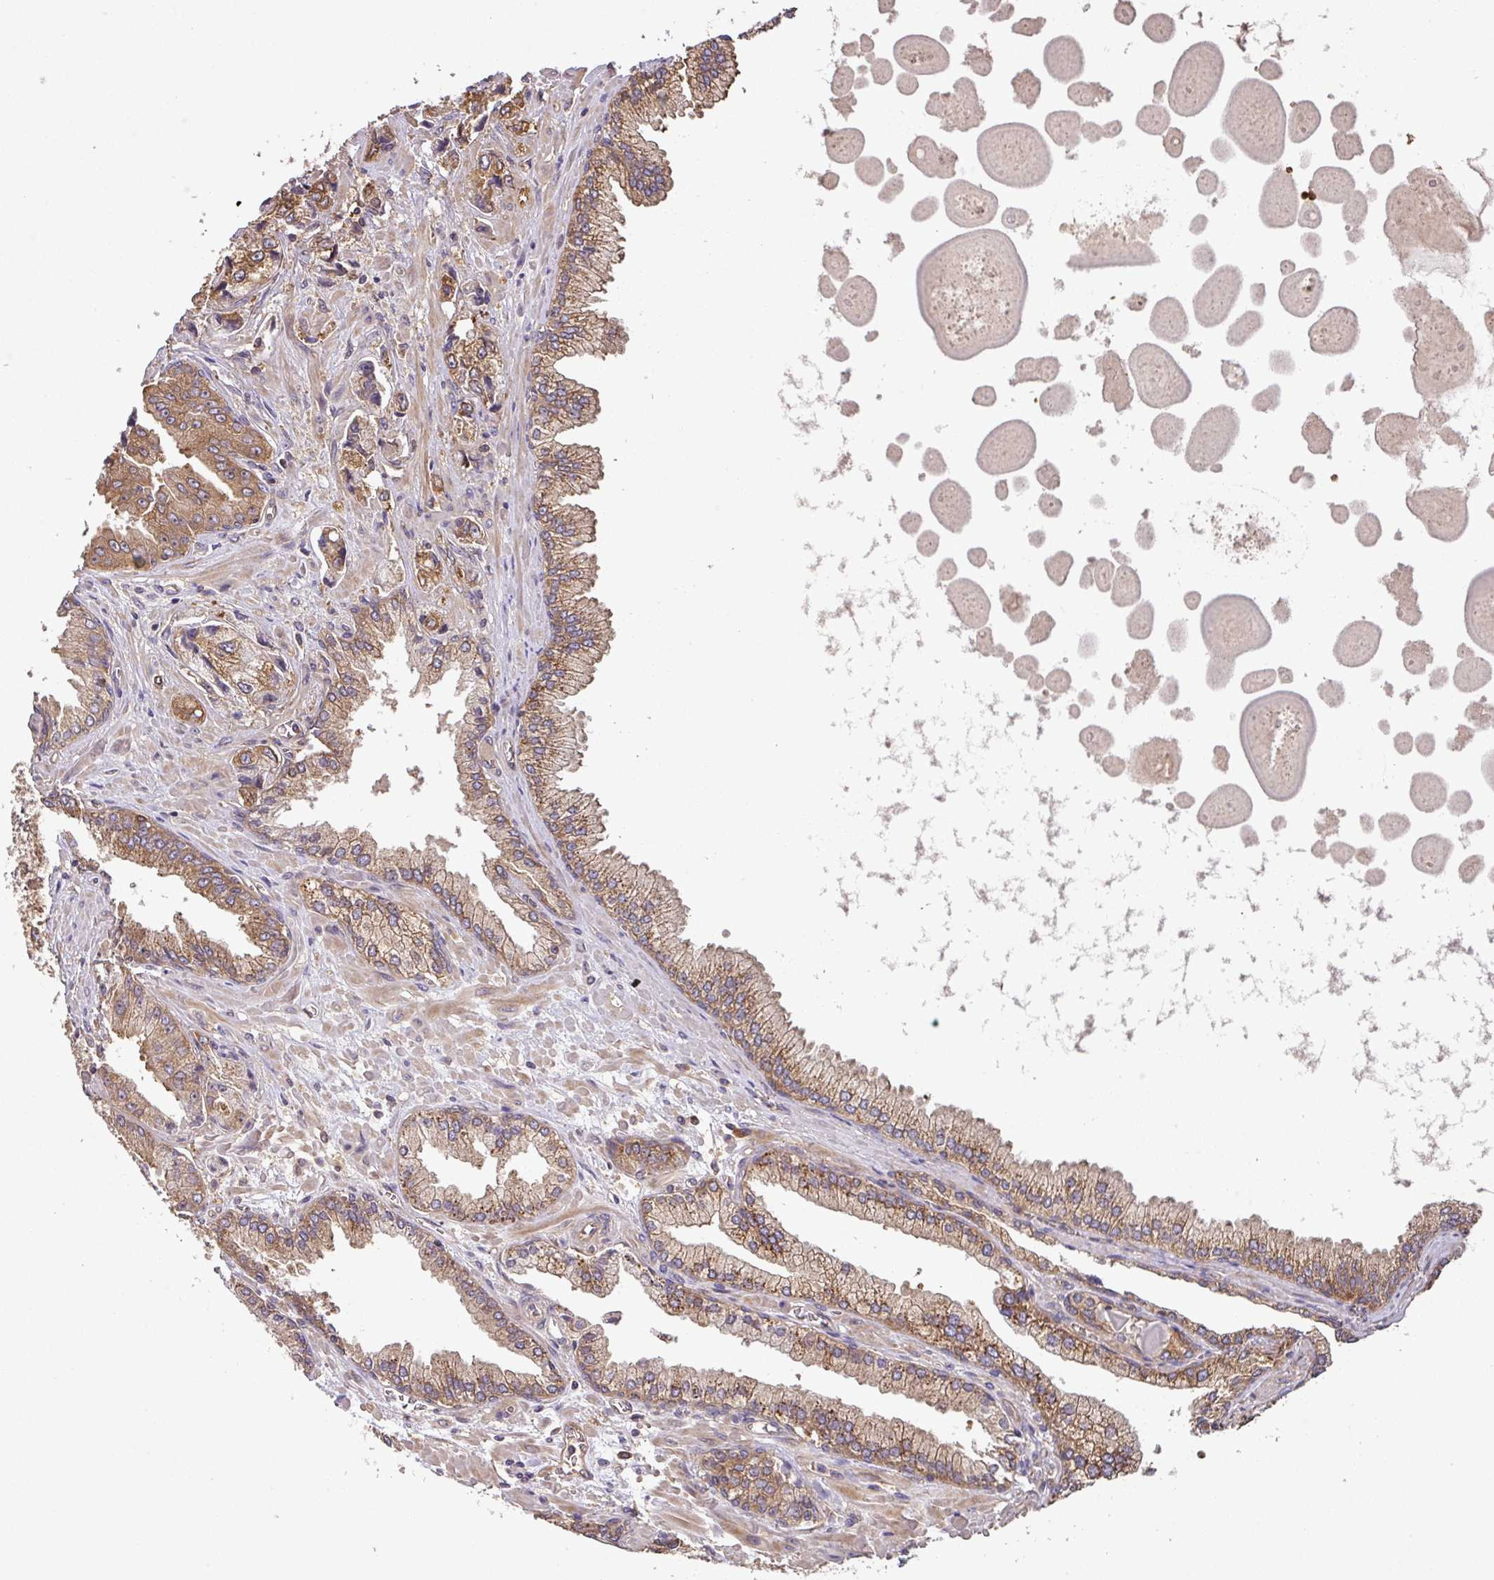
{"staining": {"intensity": "moderate", "quantity": ">75%", "location": "cytoplasmic/membranous"}, "tissue": "prostate cancer", "cell_type": "Tumor cells", "image_type": "cancer", "snomed": [{"axis": "morphology", "description": "Adenocarcinoma, High grade"}, {"axis": "topography", "description": "Prostate"}], "caption": "This image shows IHC staining of human prostate cancer (adenocarcinoma (high-grade)), with medium moderate cytoplasmic/membranous staining in approximately >75% of tumor cells.", "gene": "GSPT1", "patient": {"sex": "male", "age": 74}}